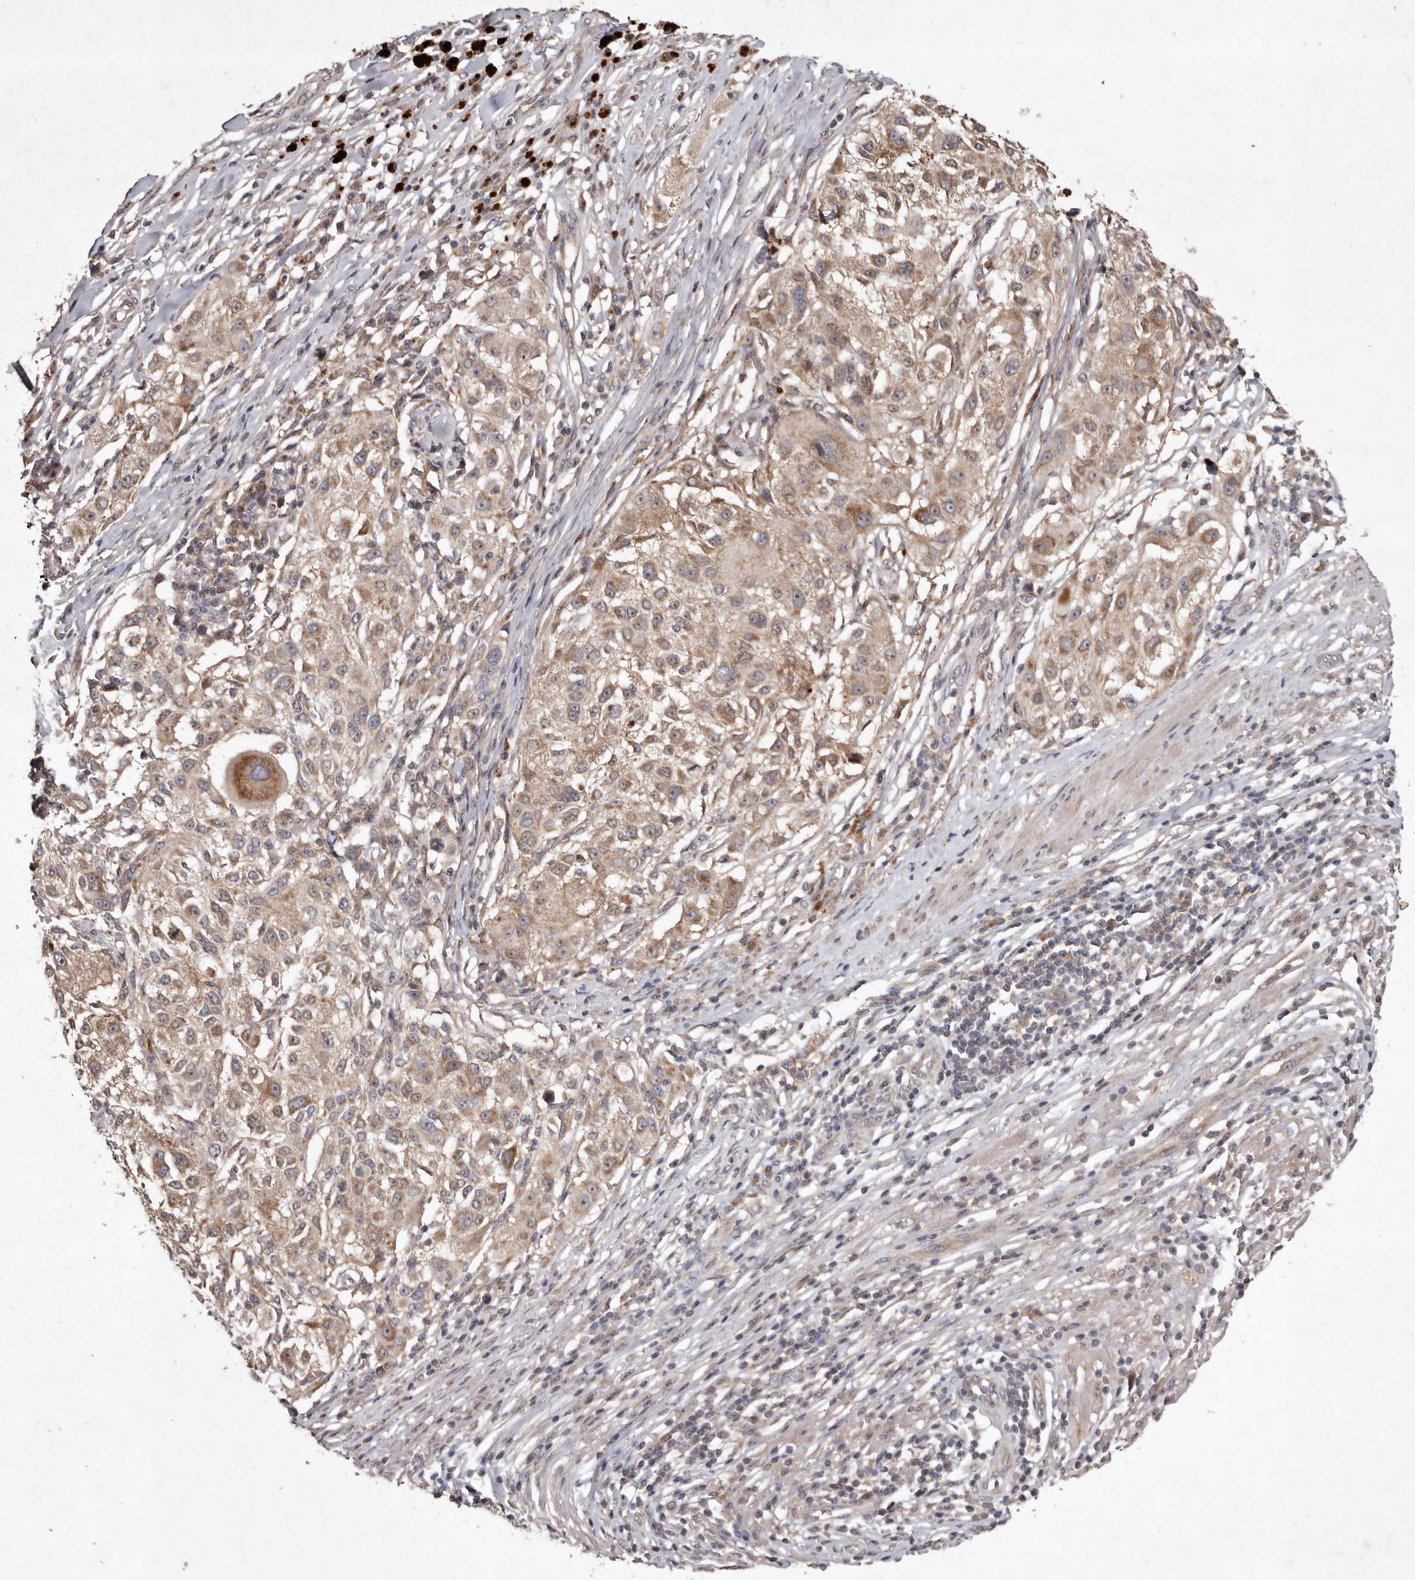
{"staining": {"intensity": "weak", "quantity": ">75%", "location": "cytoplasmic/membranous"}, "tissue": "melanoma", "cell_type": "Tumor cells", "image_type": "cancer", "snomed": [{"axis": "morphology", "description": "Necrosis, NOS"}, {"axis": "morphology", "description": "Malignant melanoma, NOS"}, {"axis": "topography", "description": "Skin"}], "caption": "Protein staining shows weak cytoplasmic/membranous positivity in about >75% of tumor cells in melanoma.", "gene": "FLAD1", "patient": {"sex": "female", "age": 87}}